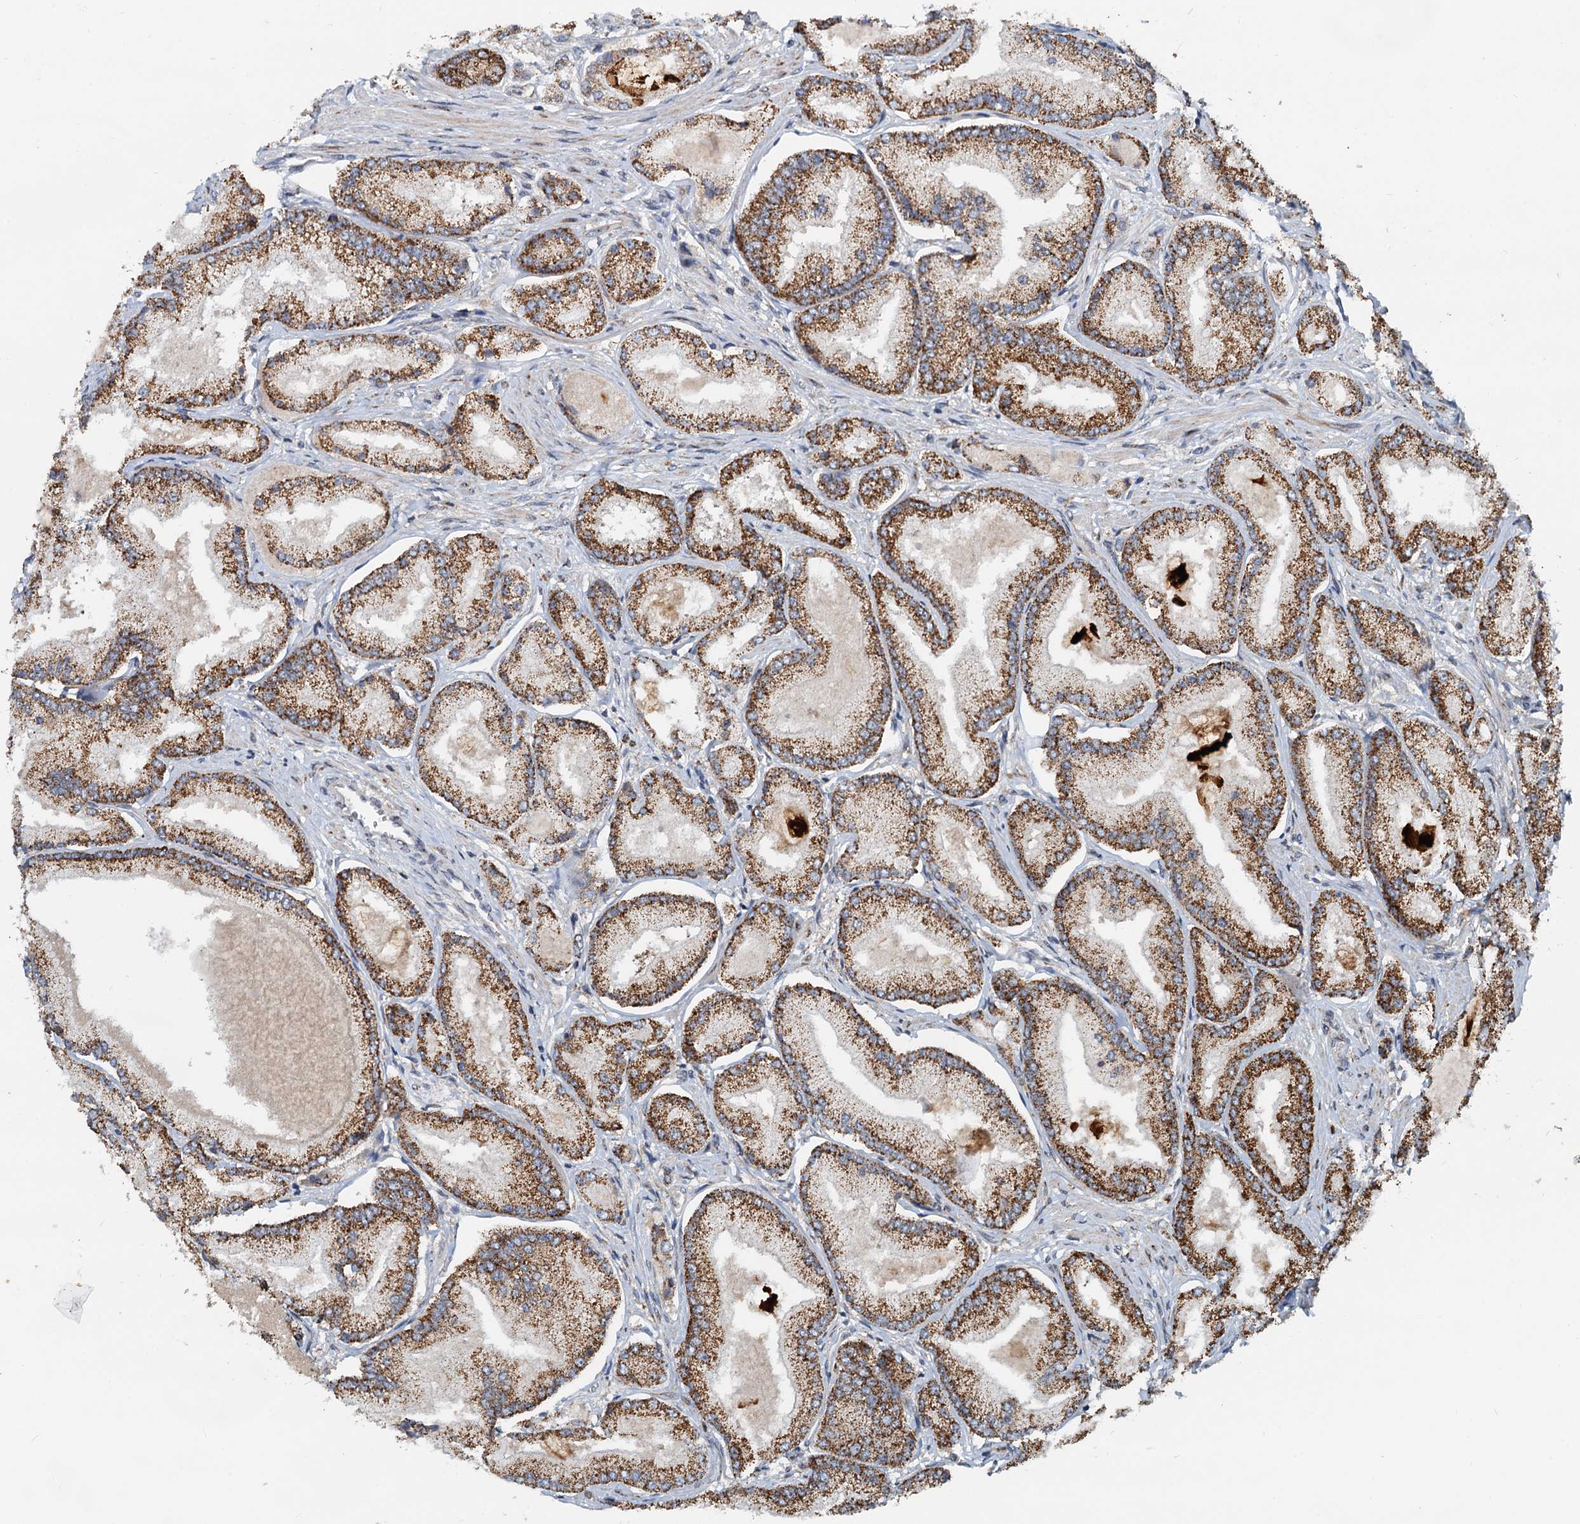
{"staining": {"intensity": "moderate", "quantity": ">75%", "location": "cytoplasmic/membranous"}, "tissue": "prostate cancer", "cell_type": "Tumor cells", "image_type": "cancer", "snomed": [{"axis": "morphology", "description": "Adenocarcinoma, Low grade"}, {"axis": "topography", "description": "Prostate"}], "caption": "A photomicrograph of human prostate cancer stained for a protein reveals moderate cytoplasmic/membranous brown staining in tumor cells.", "gene": "CEP68", "patient": {"sex": "male", "age": 74}}